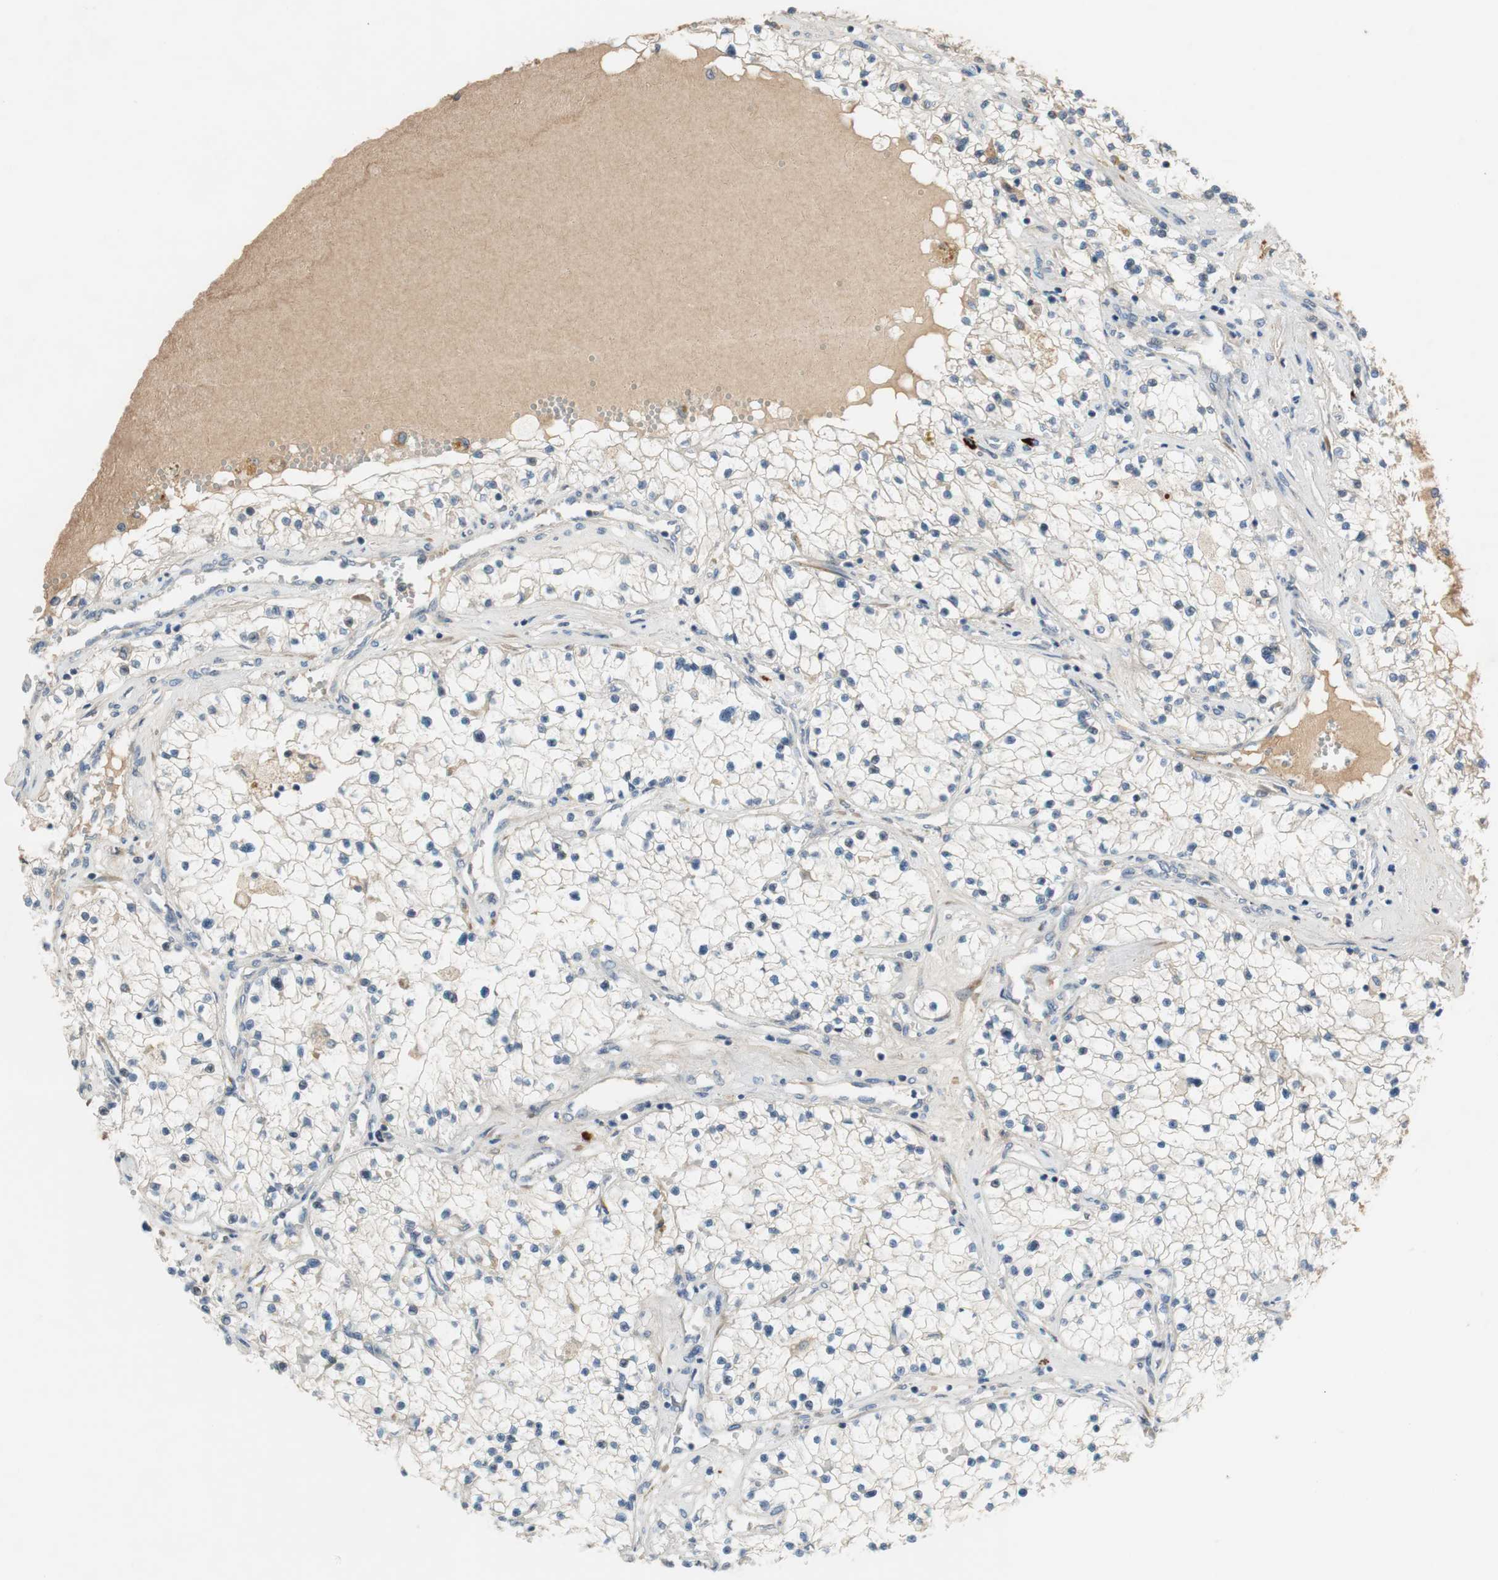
{"staining": {"intensity": "negative", "quantity": "none", "location": "none"}, "tissue": "renal cancer", "cell_type": "Tumor cells", "image_type": "cancer", "snomed": [{"axis": "morphology", "description": "Adenocarcinoma, NOS"}, {"axis": "topography", "description": "Kidney"}], "caption": "DAB immunohistochemical staining of human renal cancer (adenocarcinoma) shows no significant expression in tumor cells. (DAB immunohistochemistry (IHC), high magnification).", "gene": "COL12A1", "patient": {"sex": "male", "age": 68}}